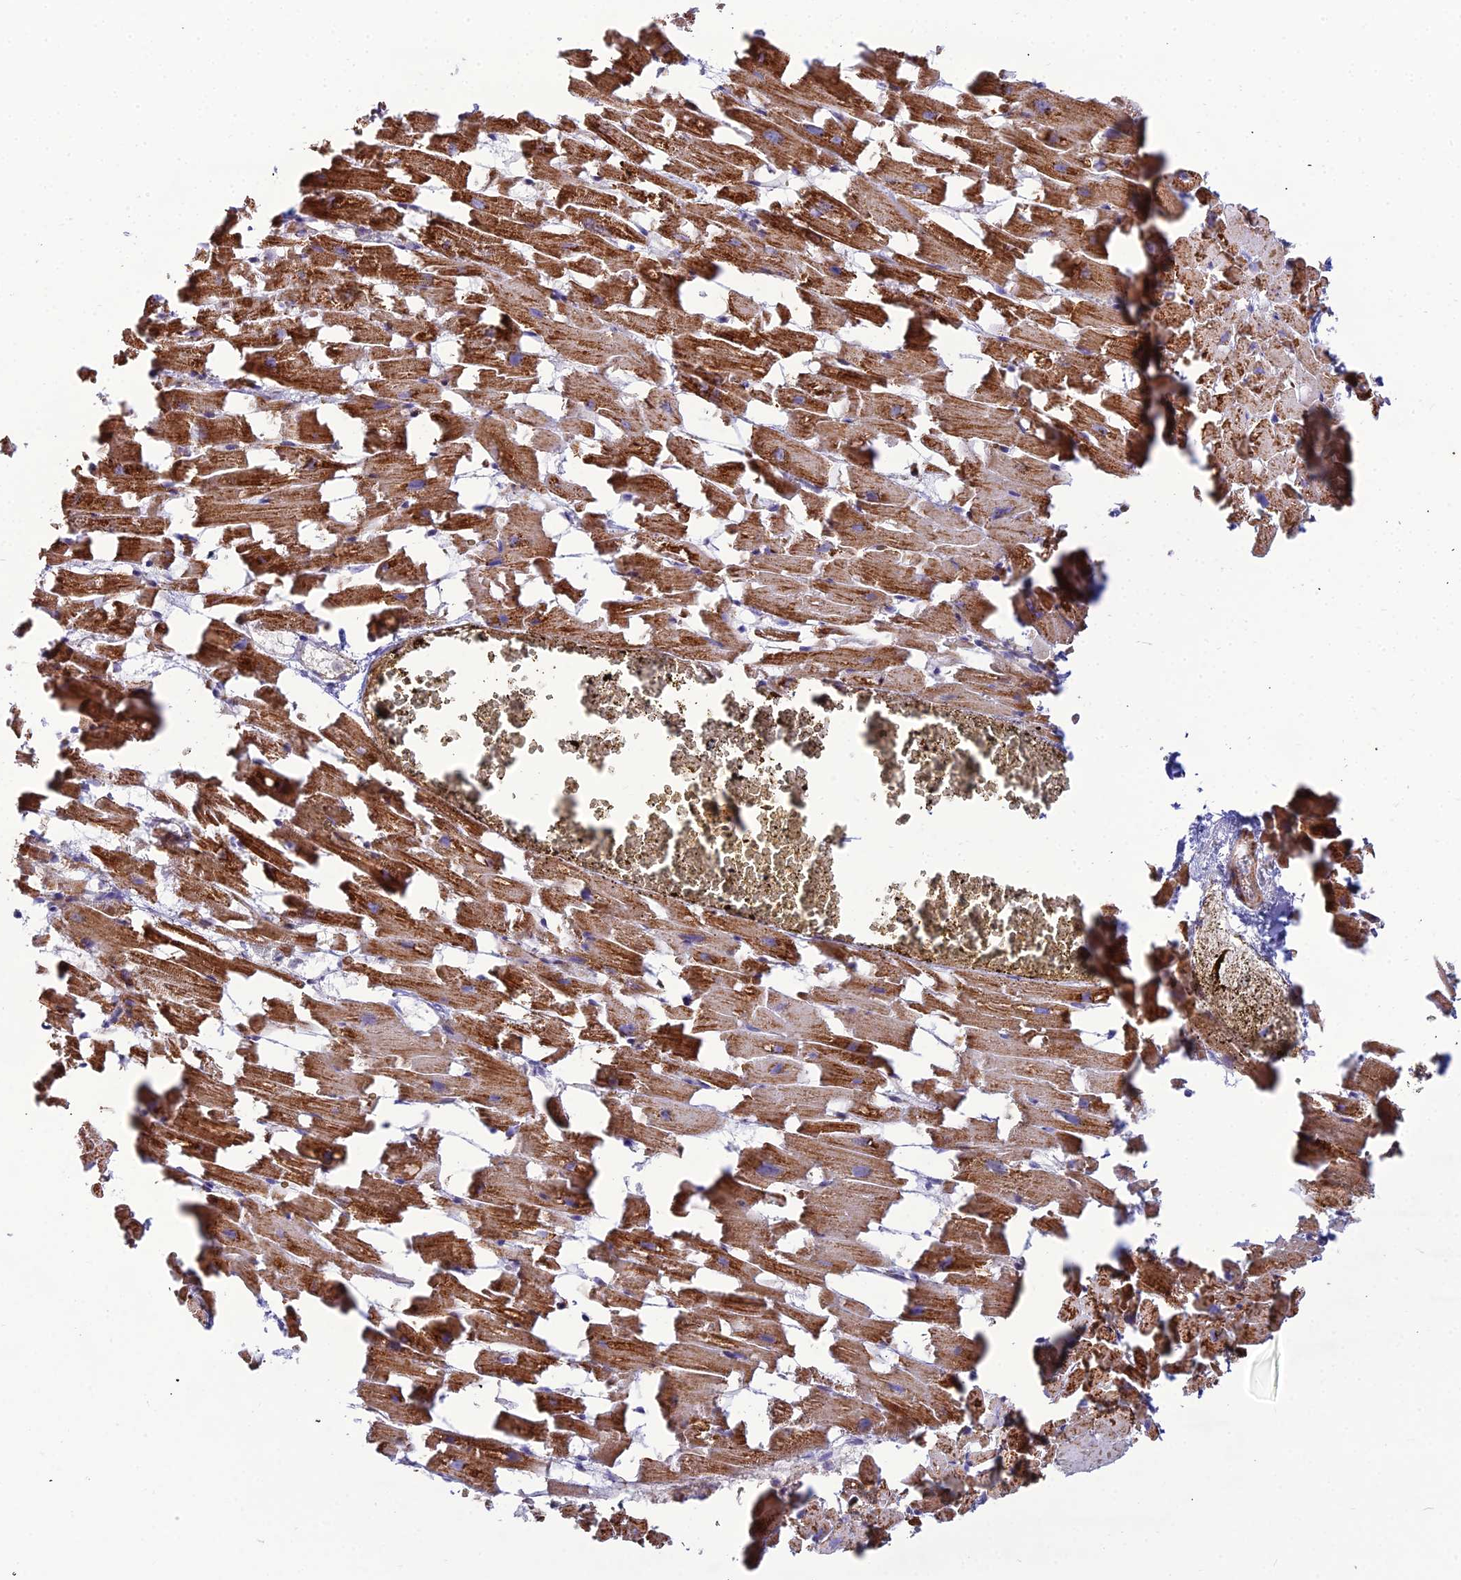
{"staining": {"intensity": "strong", "quantity": ">75%", "location": "cytoplasmic/membranous"}, "tissue": "heart muscle", "cell_type": "Cardiomyocytes", "image_type": "normal", "snomed": [{"axis": "morphology", "description": "Normal tissue, NOS"}, {"axis": "topography", "description": "Heart"}], "caption": "An image of heart muscle stained for a protein displays strong cytoplasmic/membranous brown staining in cardiomyocytes.", "gene": "SLC35F4", "patient": {"sex": "female", "age": 64}}